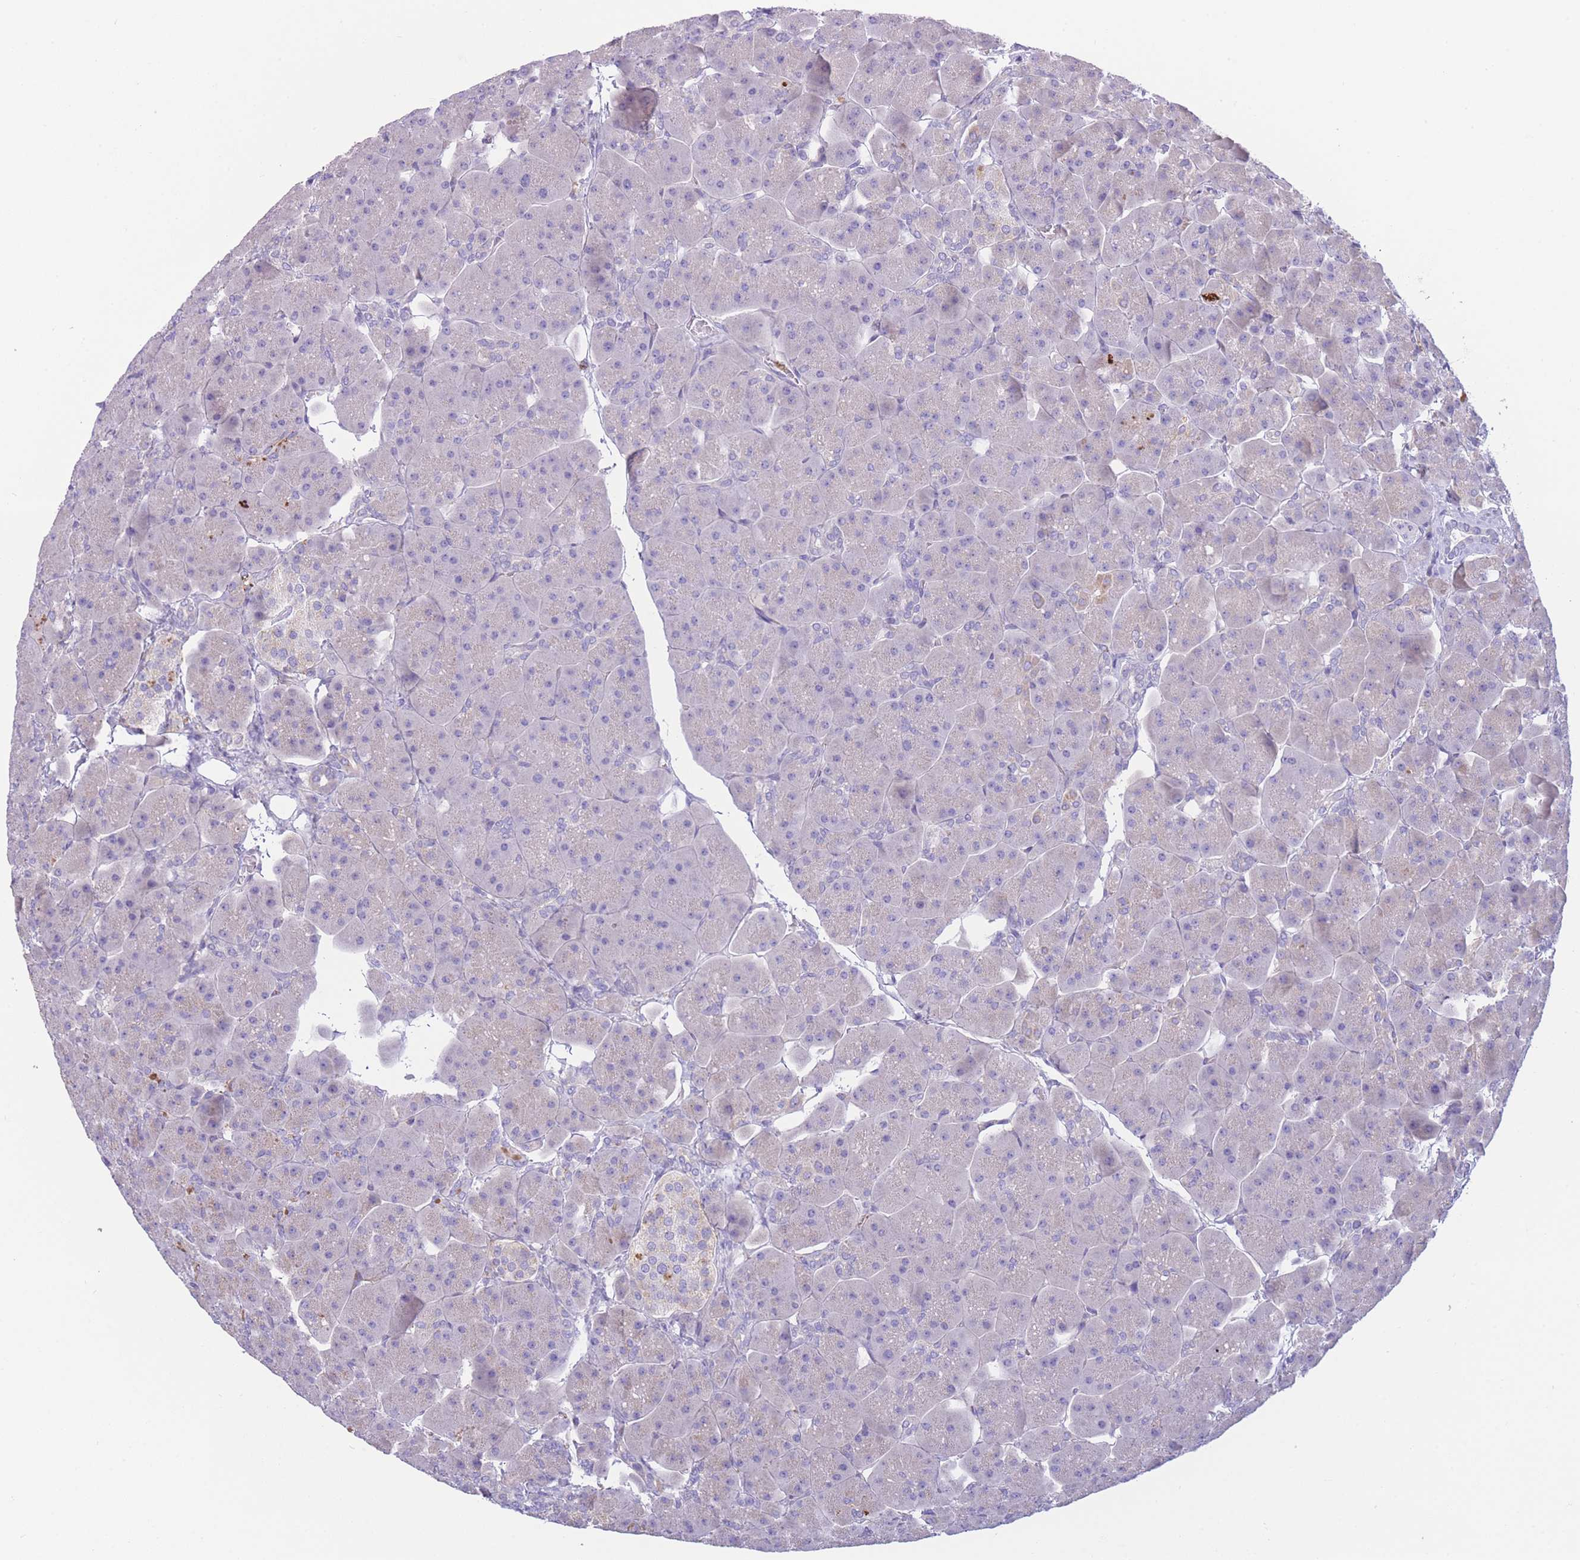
{"staining": {"intensity": "negative", "quantity": "none", "location": "none"}, "tissue": "pancreas", "cell_type": "Exocrine glandular cells", "image_type": "normal", "snomed": [{"axis": "morphology", "description": "Normal tissue, NOS"}, {"axis": "topography", "description": "Pancreas"}], "caption": "Exocrine glandular cells show no significant protein expression in benign pancreas. Brightfield microscopy of immunohistochemistry (IHC) stained with DAB (brown) and hematoxylin (blue), captured at high magnification.", "gene": "CENPM", "patient": {"sex": "male", "age": 66}}